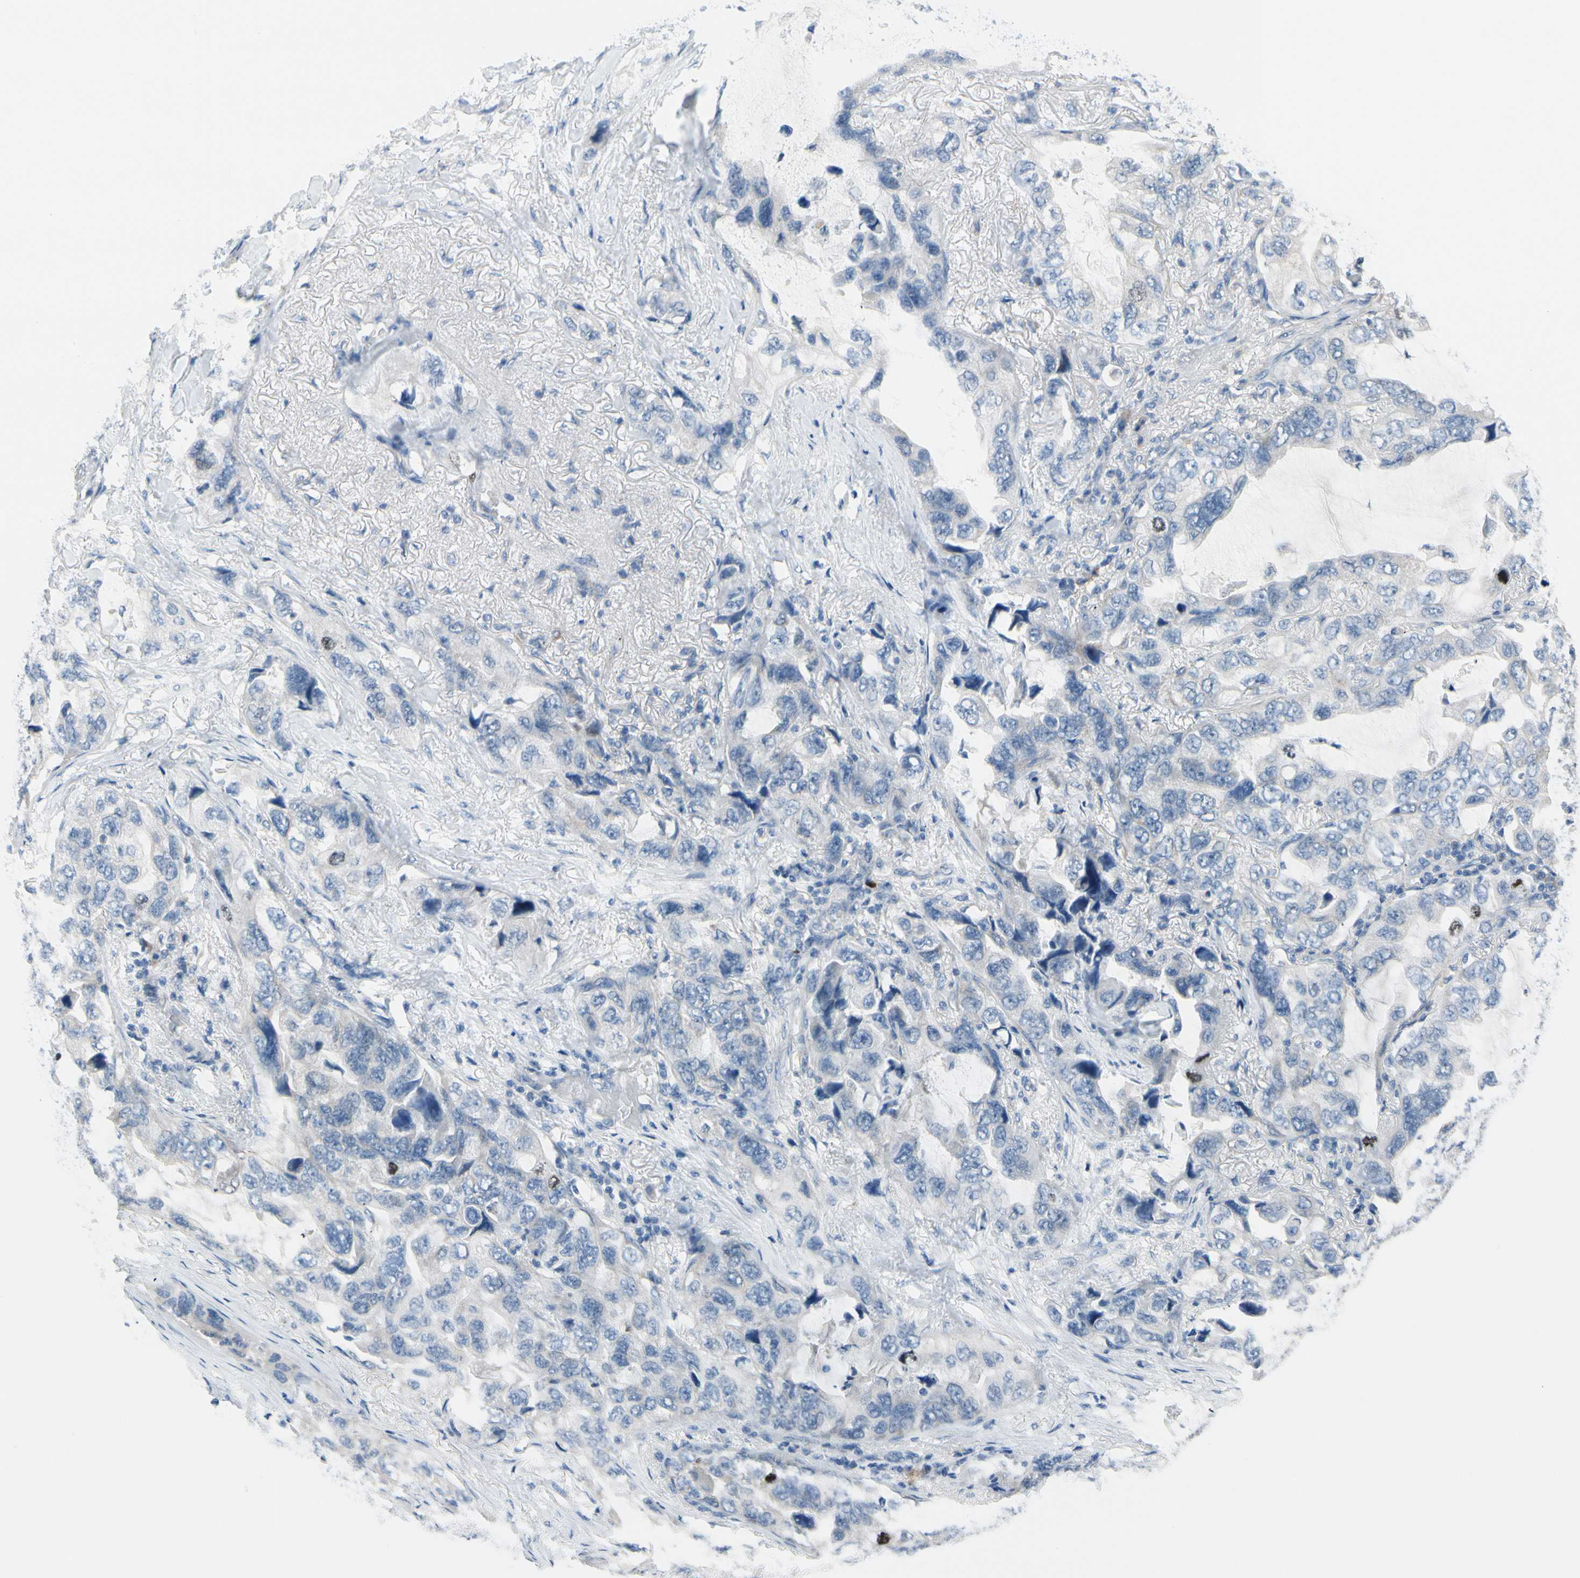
{"staining": {"intensity": "negative", "quantity": "none", "location": "none"}, "tissue": "lung cancer", "cell_type": "Tumor cells", "image_type": "cancer", "snomed": [{"axis": "morphology", "description": "Squamous cell carcinoma, NOS"}, {"axis": "topography", "description": "Lung"}], "caption": "Immunohistochemical staining of squamous cell carcinoma (lung) displays no significant positivity in tumor cells.", "gene": "CKAP2", "patient": {"sex": "female", "age": 73}}